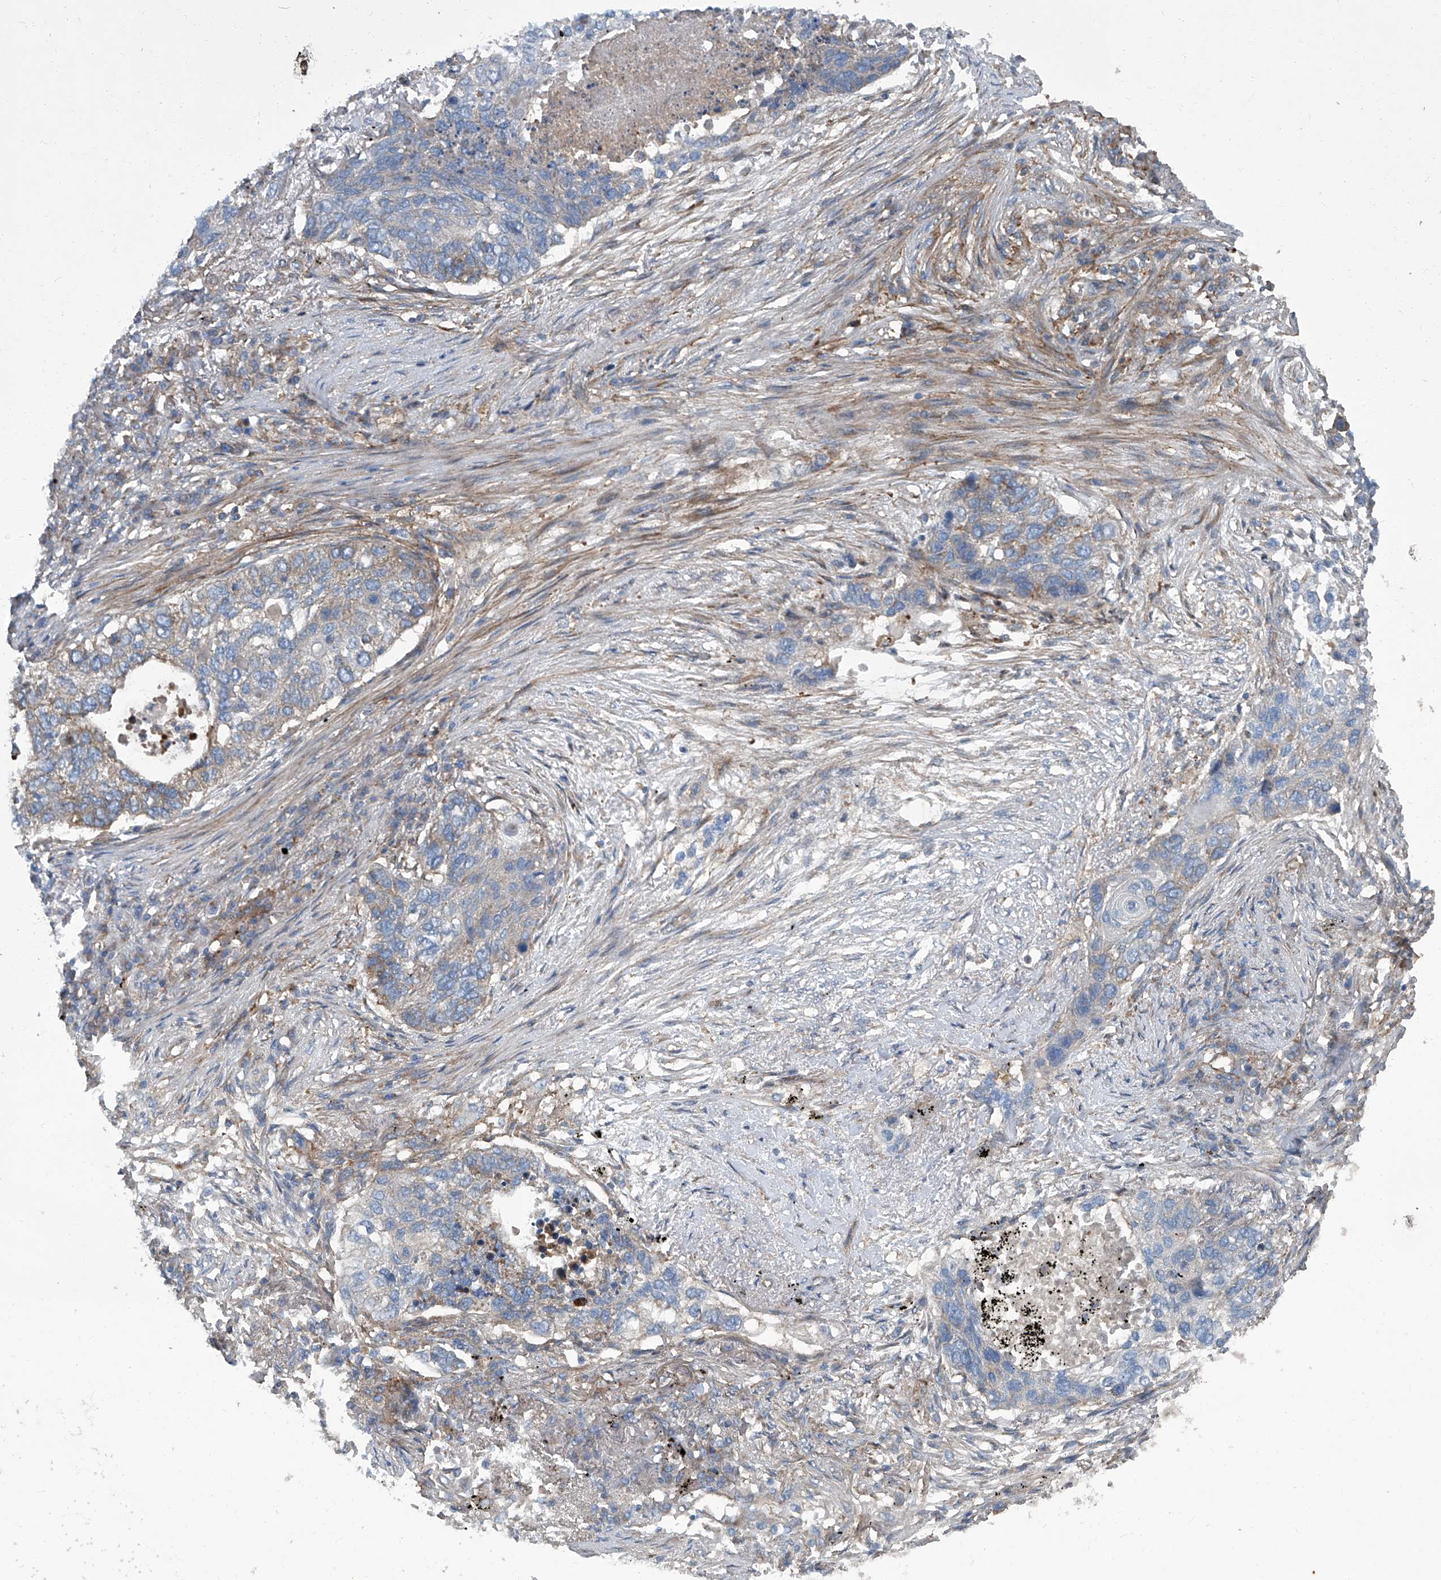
{"staining": {"intensity": "weak", "quantity": "<25%", "location": "cytoplasmic/membranous"}, "tissue": "lung cancer", "cell_type": "Tumor cells", "image_type": "cancer", "snomed": [{"axis": "morphology", "description": "Squamous cell carcinoma, NOS"}, {"axis": "topography", "description": "Lung"}], "caption": "Immunohistochemistry of squamous cell carcinoma (lung) reveals no positivity in tumor cells. Nuclei are stained in blue.", "gene": "PIGH", "patient": {"sex": "female", "age": 63}}